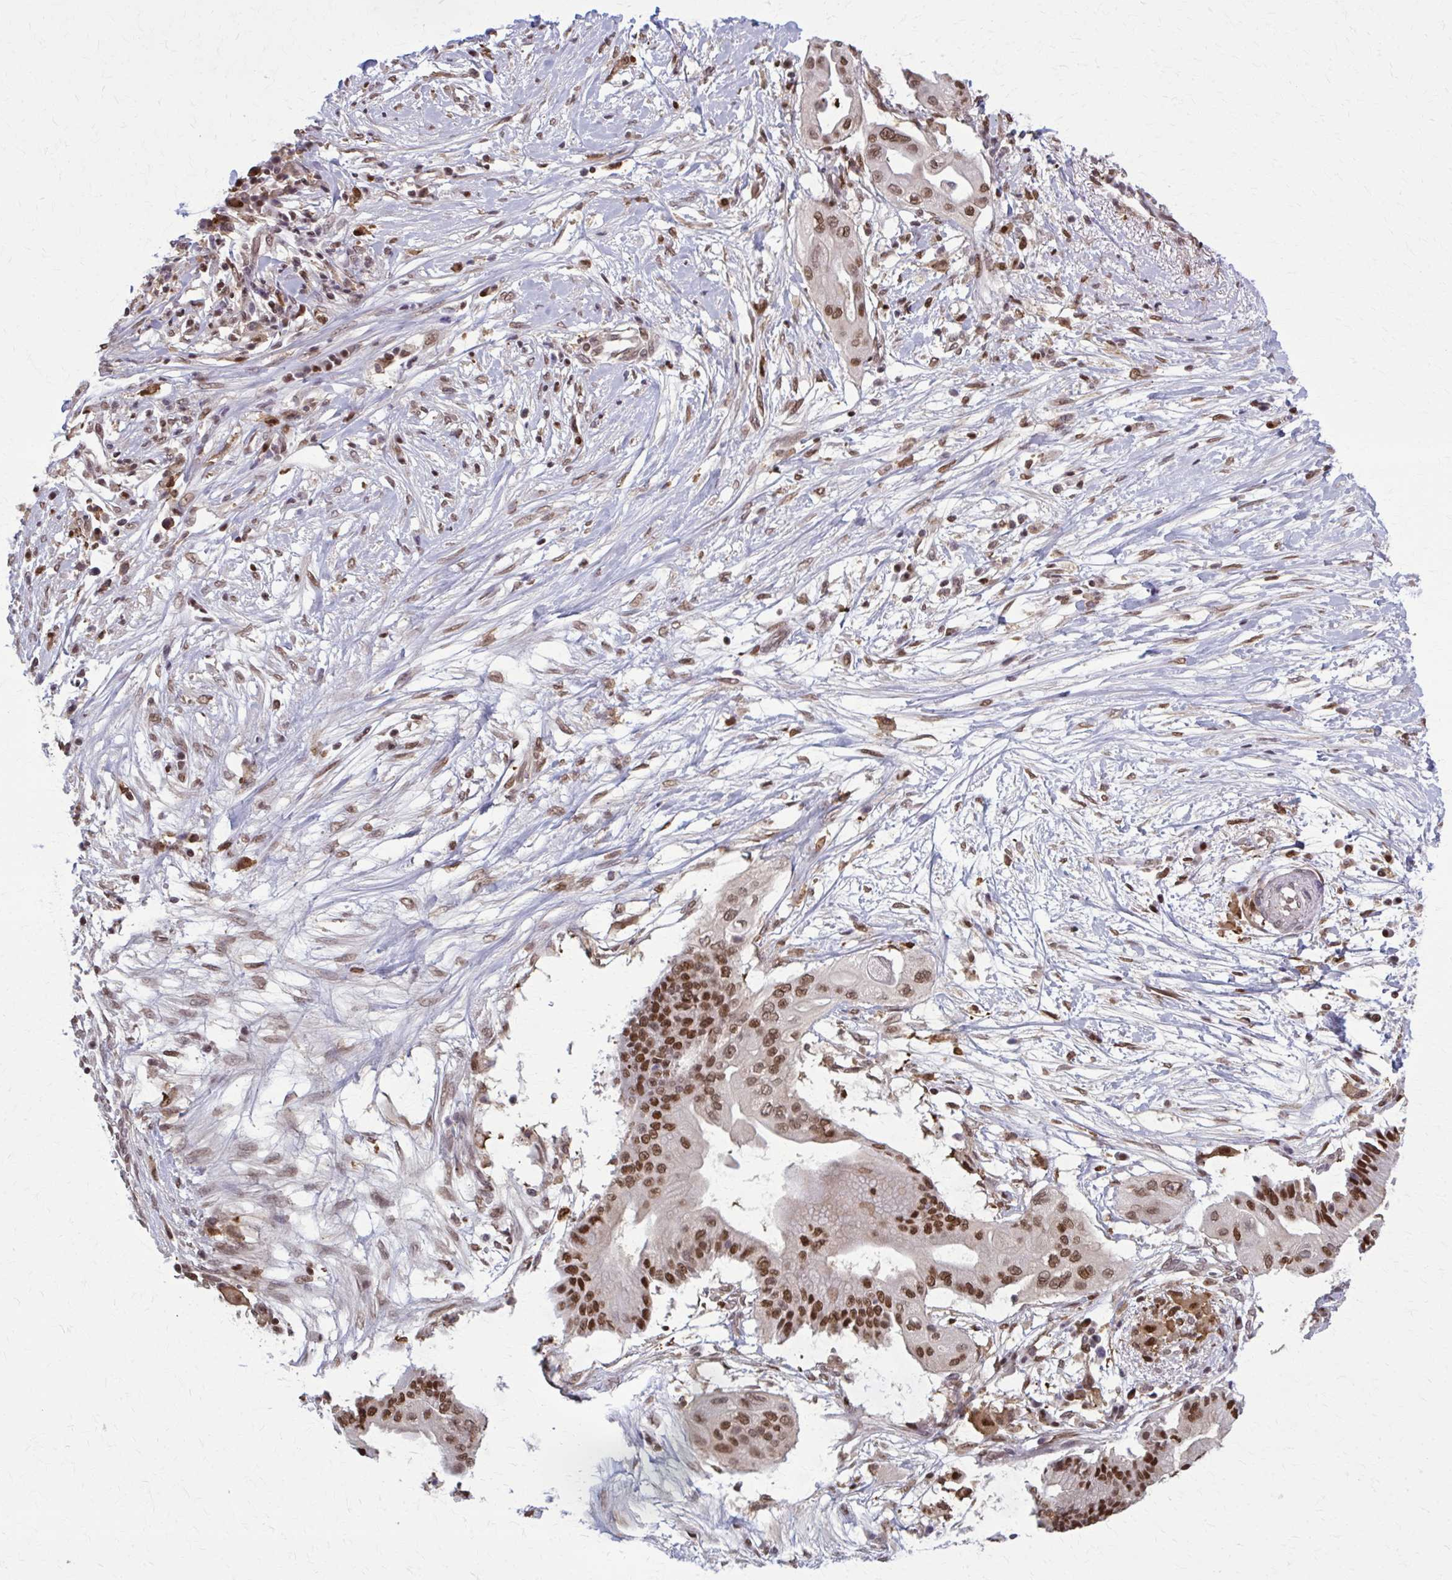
{"staining": {"intensity": "moderate", "quantity": ">75%", "location": "nuclear"}, "tissue": "pancreatic cancer", "cell_type": "Tumor cells", "image_type": "cancer", "snomed": [{"axis": "morphology", "description": "Adenocarcinoma, NOS"}, {"axis": "topography", "description": "Pancreas"}], "caption": "Protein analysis of pancreatic cancer tissue reveals moderate nuclear expression in approximately >75% of tumor cells.", "gene": "MDH1", "patient": {"sex": "male", "age": 68}}